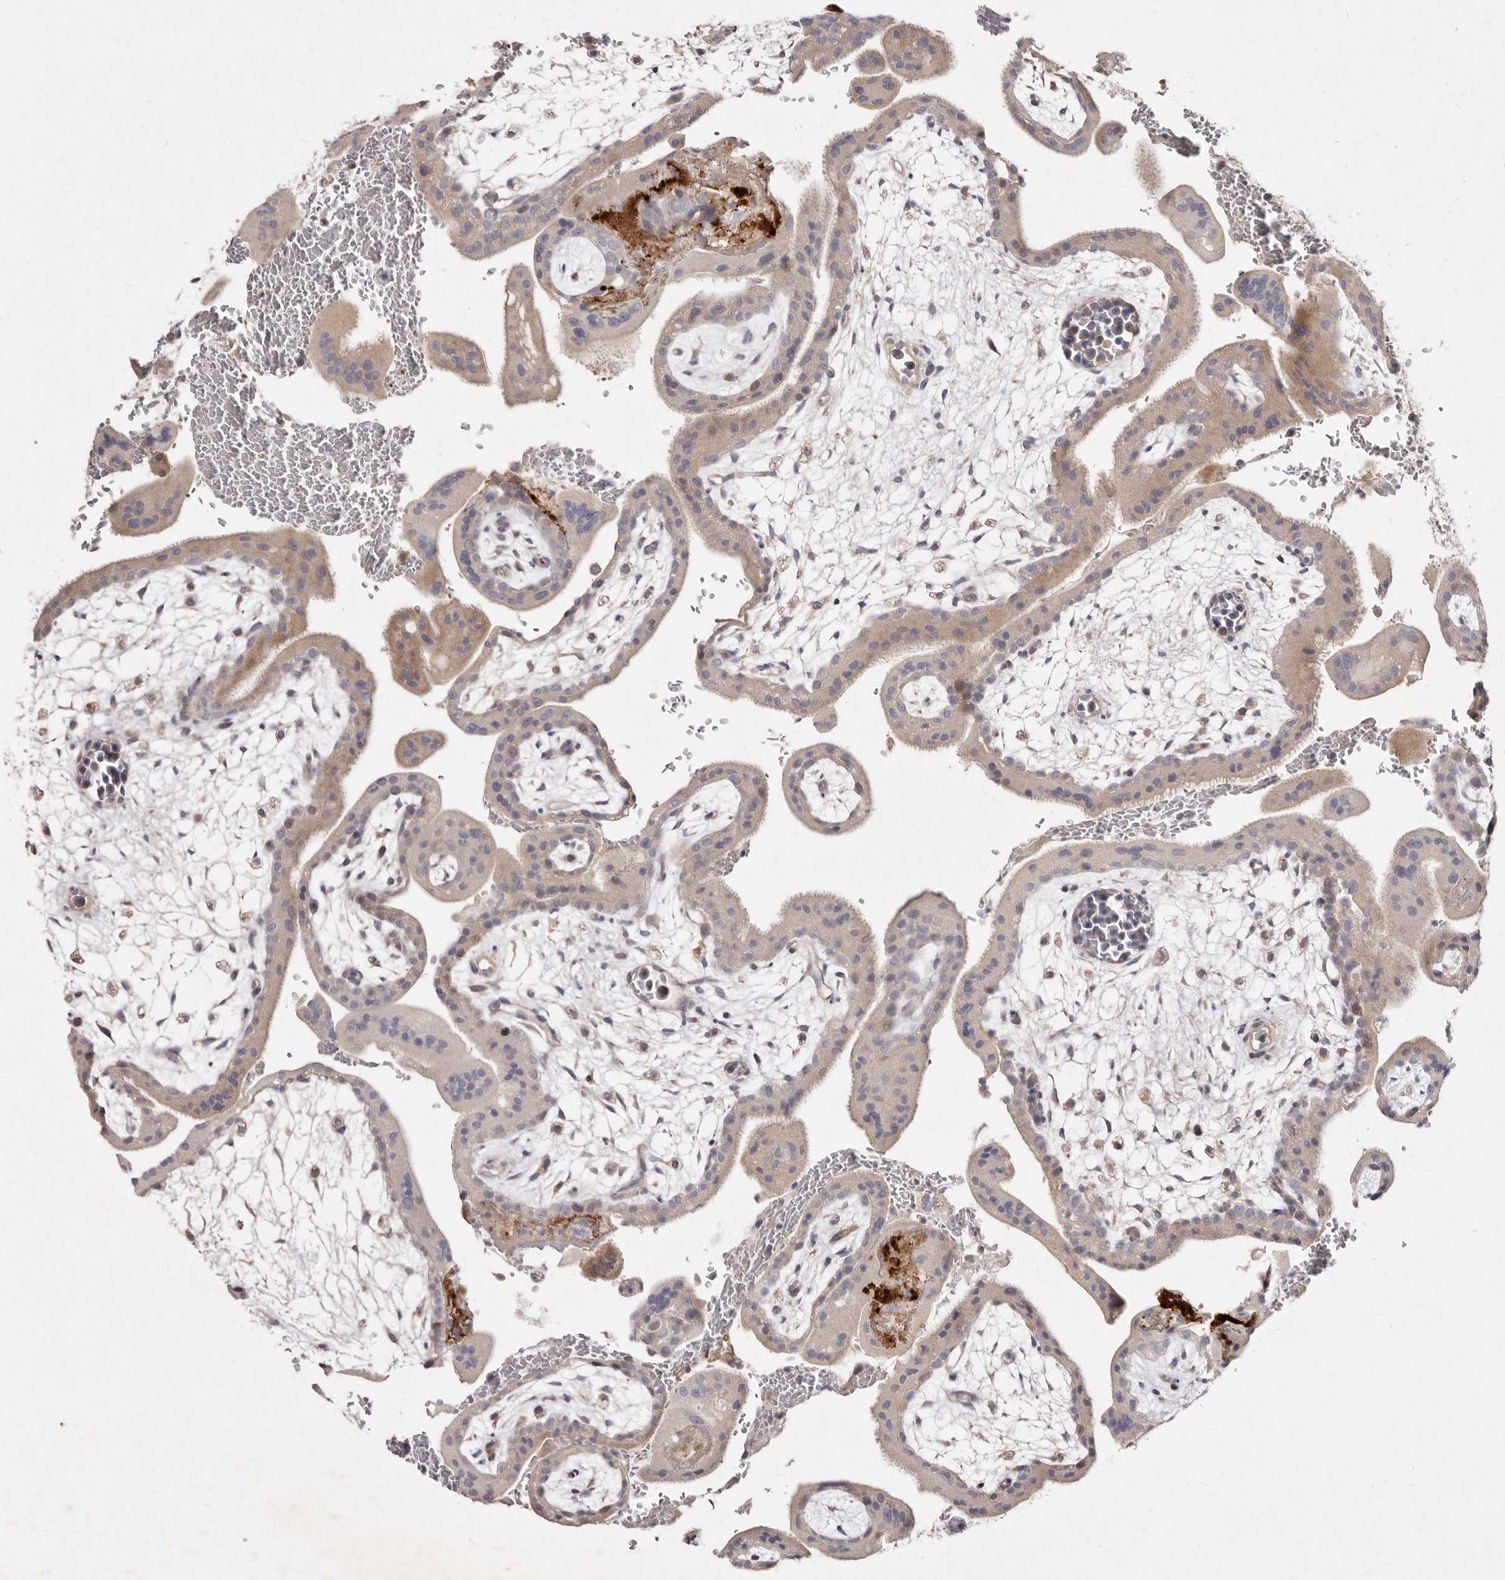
{"staining": {"intensity": "negative", "quantity": "none", "location": "none"}, "tissue": "placenta", "cell_type": "Decidual cells", "image_type": "normal", "snomed": [{"axis": "morphology", "description": "Normal tissue, NOS"}, {"axis": "topography", "description": "Placenta"}], "caption": "Micrograph shows no significant protein positivity in decidual cells of normal placenta. (DAB (3,3'-diaminobenzidine) IHC visualized using brightfield microscopy, high magnification).", "gene": "SLC25A20", "patient": {"sex": "female", "age": 35}}